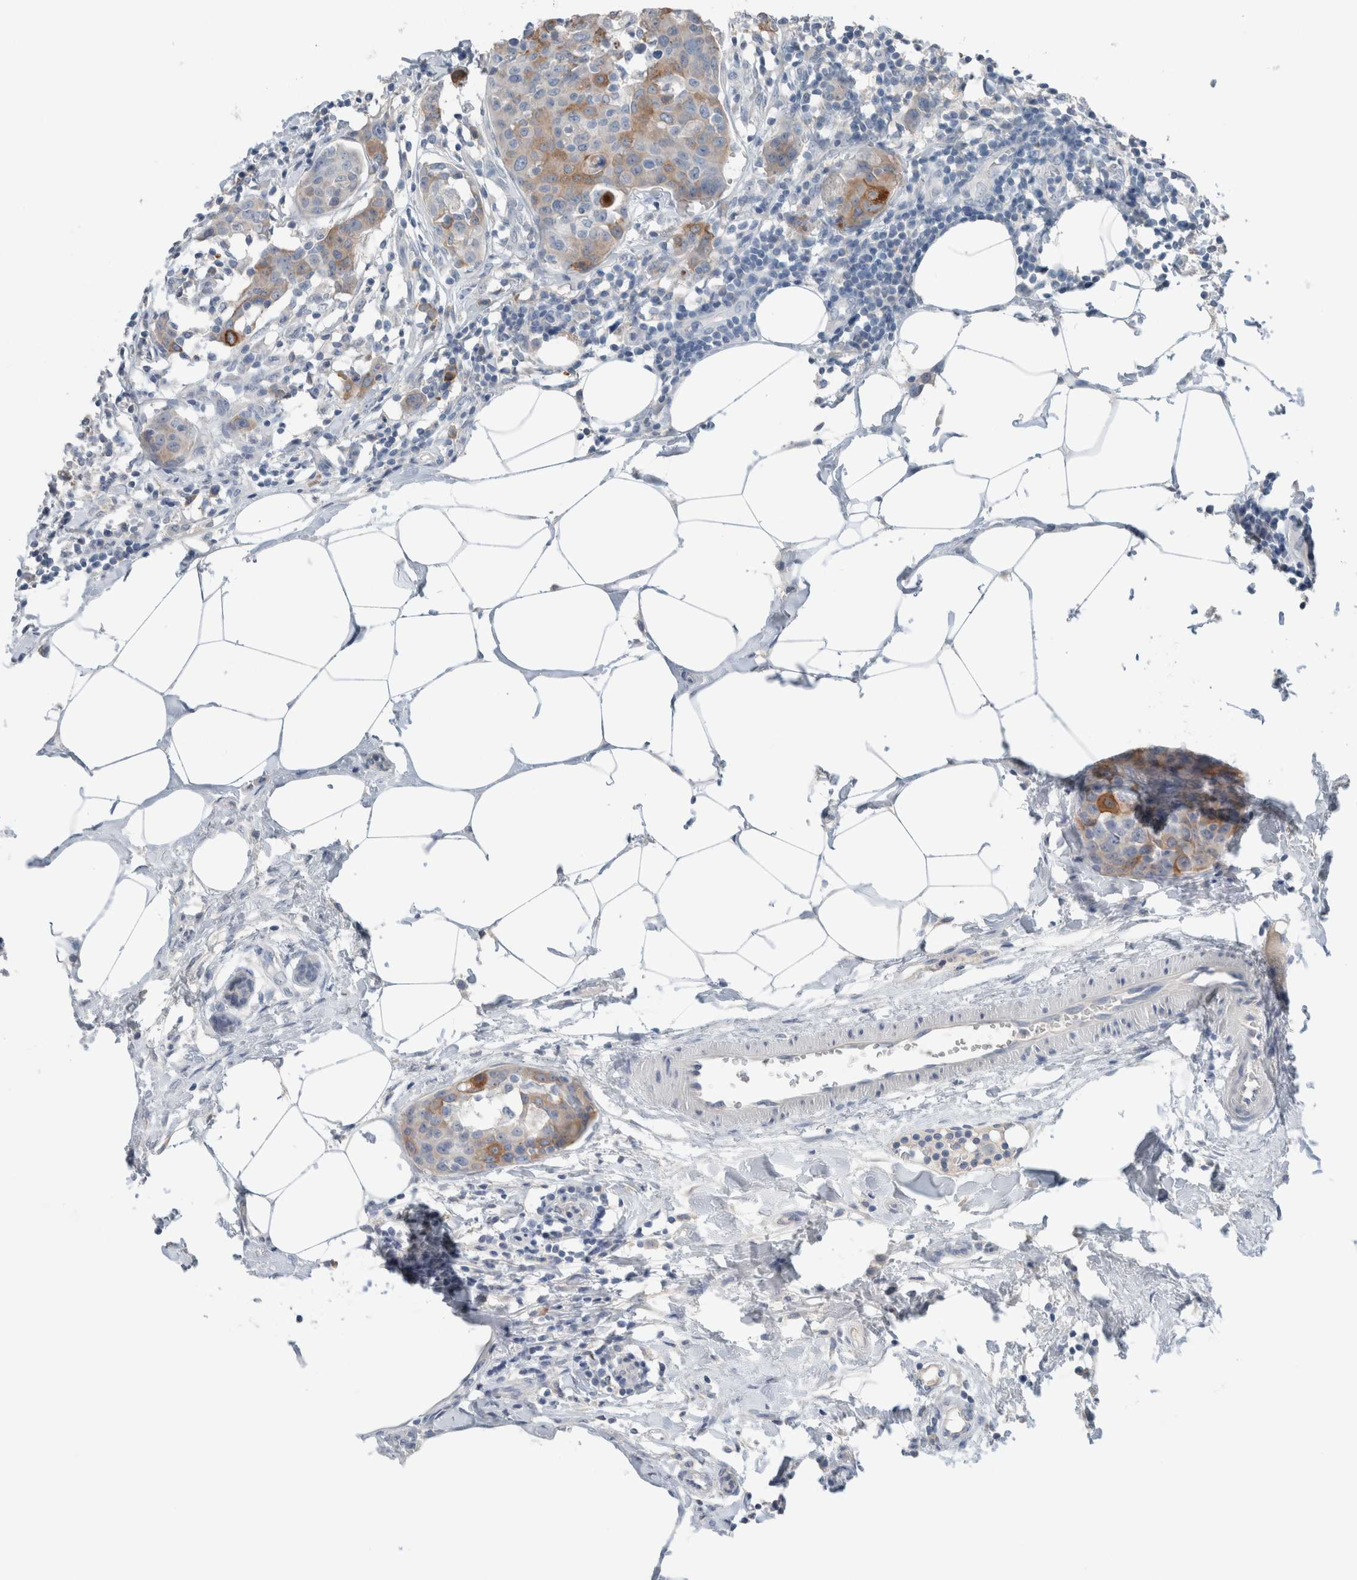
{"staining": {"intensity": "moderate", "quantity": "<25%", "location": "cytoplasmic/membranous"}, "tissue": "breast cancer", "cell_type": "Tumor cells", "image_type": "cancer", "snomed": [{"axis": "morphology", "description": "Normal tissue, NOS"}, {"axis": "morphology", "description": "Duct carcinoma"}, {"axis": "topography", "description": "Breast"}], "caption": "Breast cancer stained for a protein (brown) exhibits moderate cytoplasmic/membranous positive positivity in about <25% of tumor cells.", "gene": "DUOX1", "patient": {"sex": "female", "age": 37}}